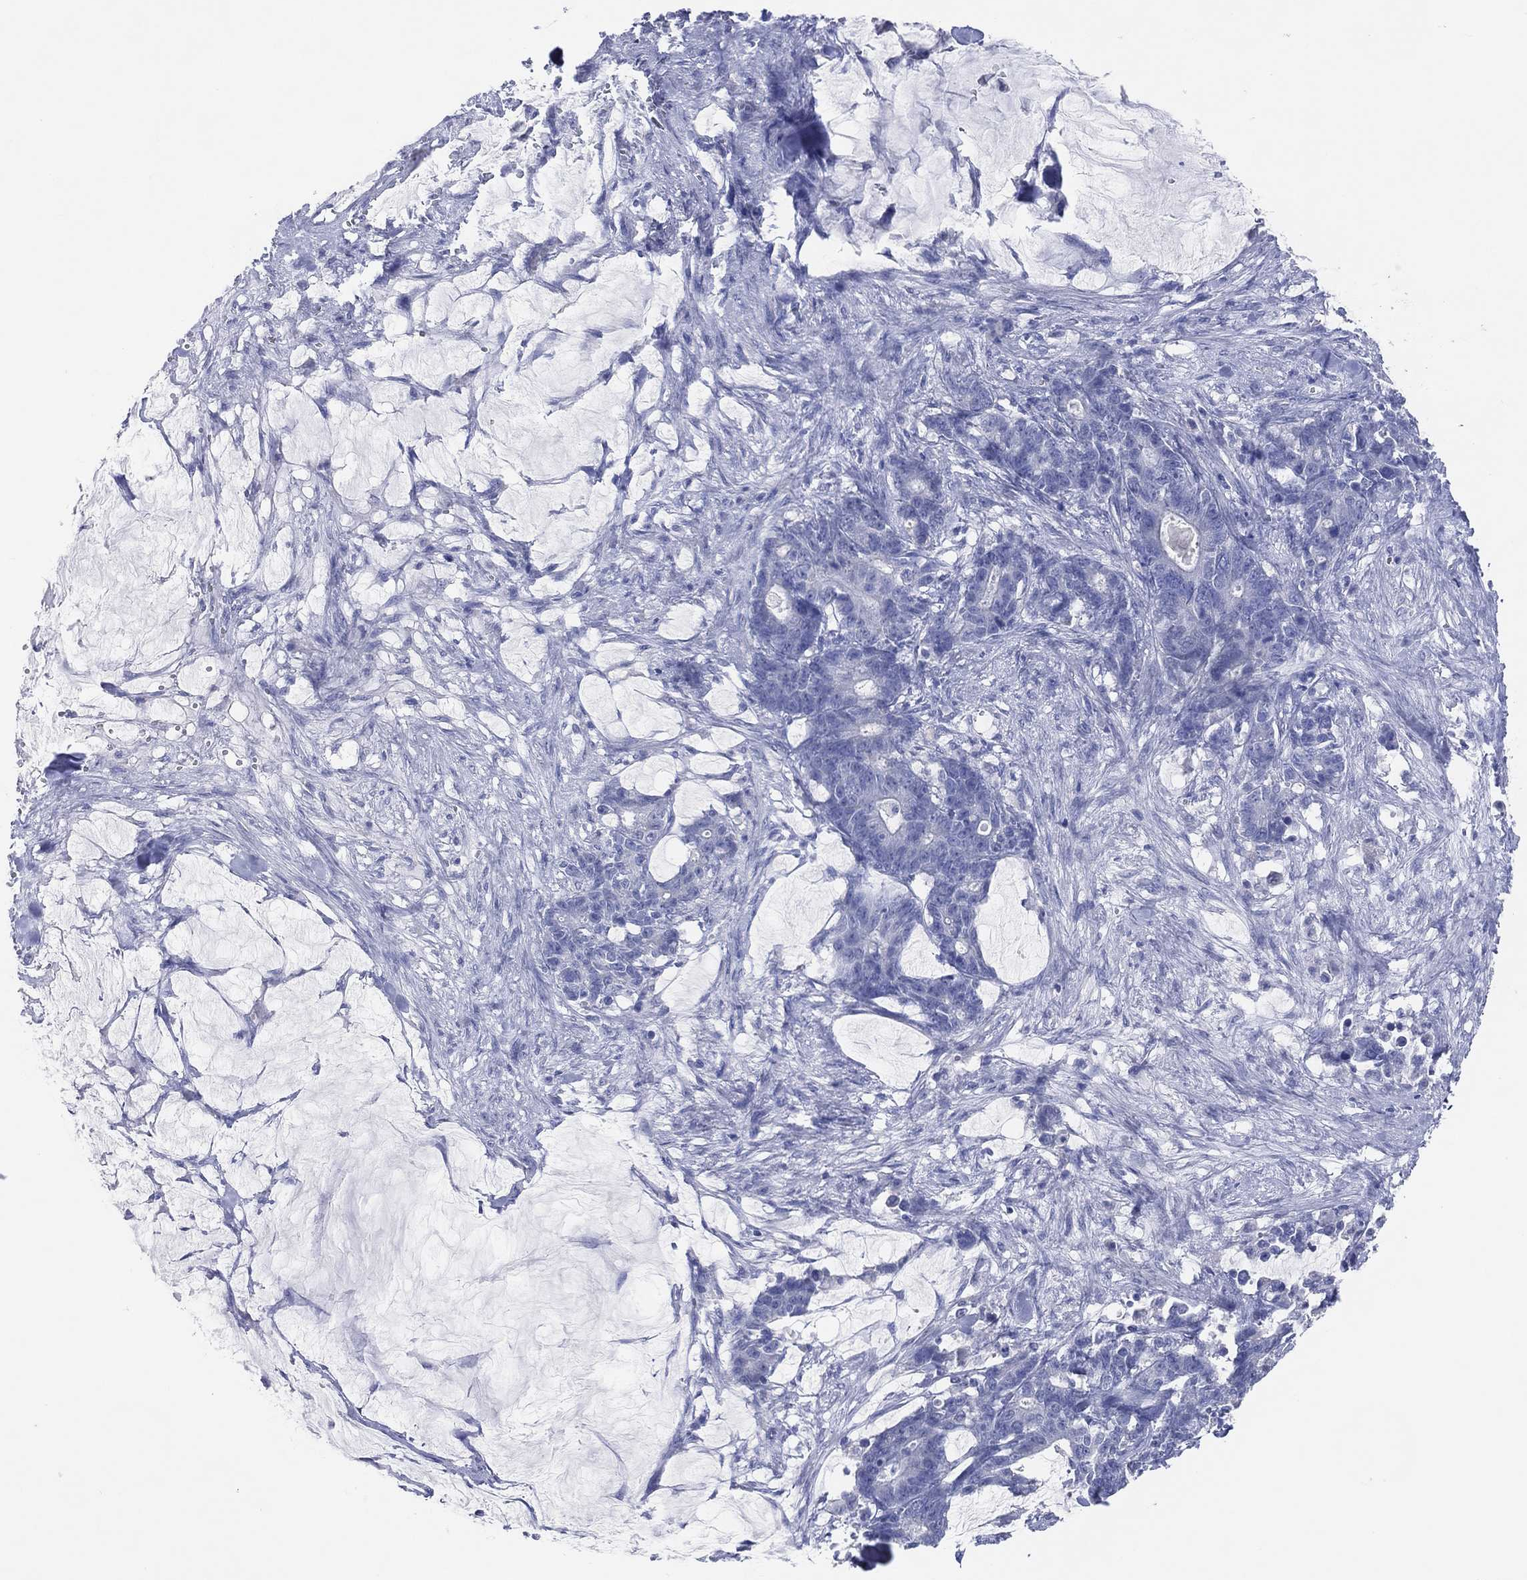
{"staining": {"intensity": "negative", "quantity": "none", "location": "none"}, "tissue": "stomach cancer", "cell_type": "Tumor cells", "image_type": "cancer", "snomed": [{"axis": "morphology", "description": "Normal tissue, NOS"}, {"axis": "morphology", "description": "Adenocarcinoma, NOS"}, {"axis": "topography", "description": "Stomach"}], "caption": "Human adenocarcinoma (stomach) stained for a protein using immunohistochemistry exhibits no expression in tumor cells.", "gene": "DNAH6", "patient": {"sex": "female", "age": 64}}